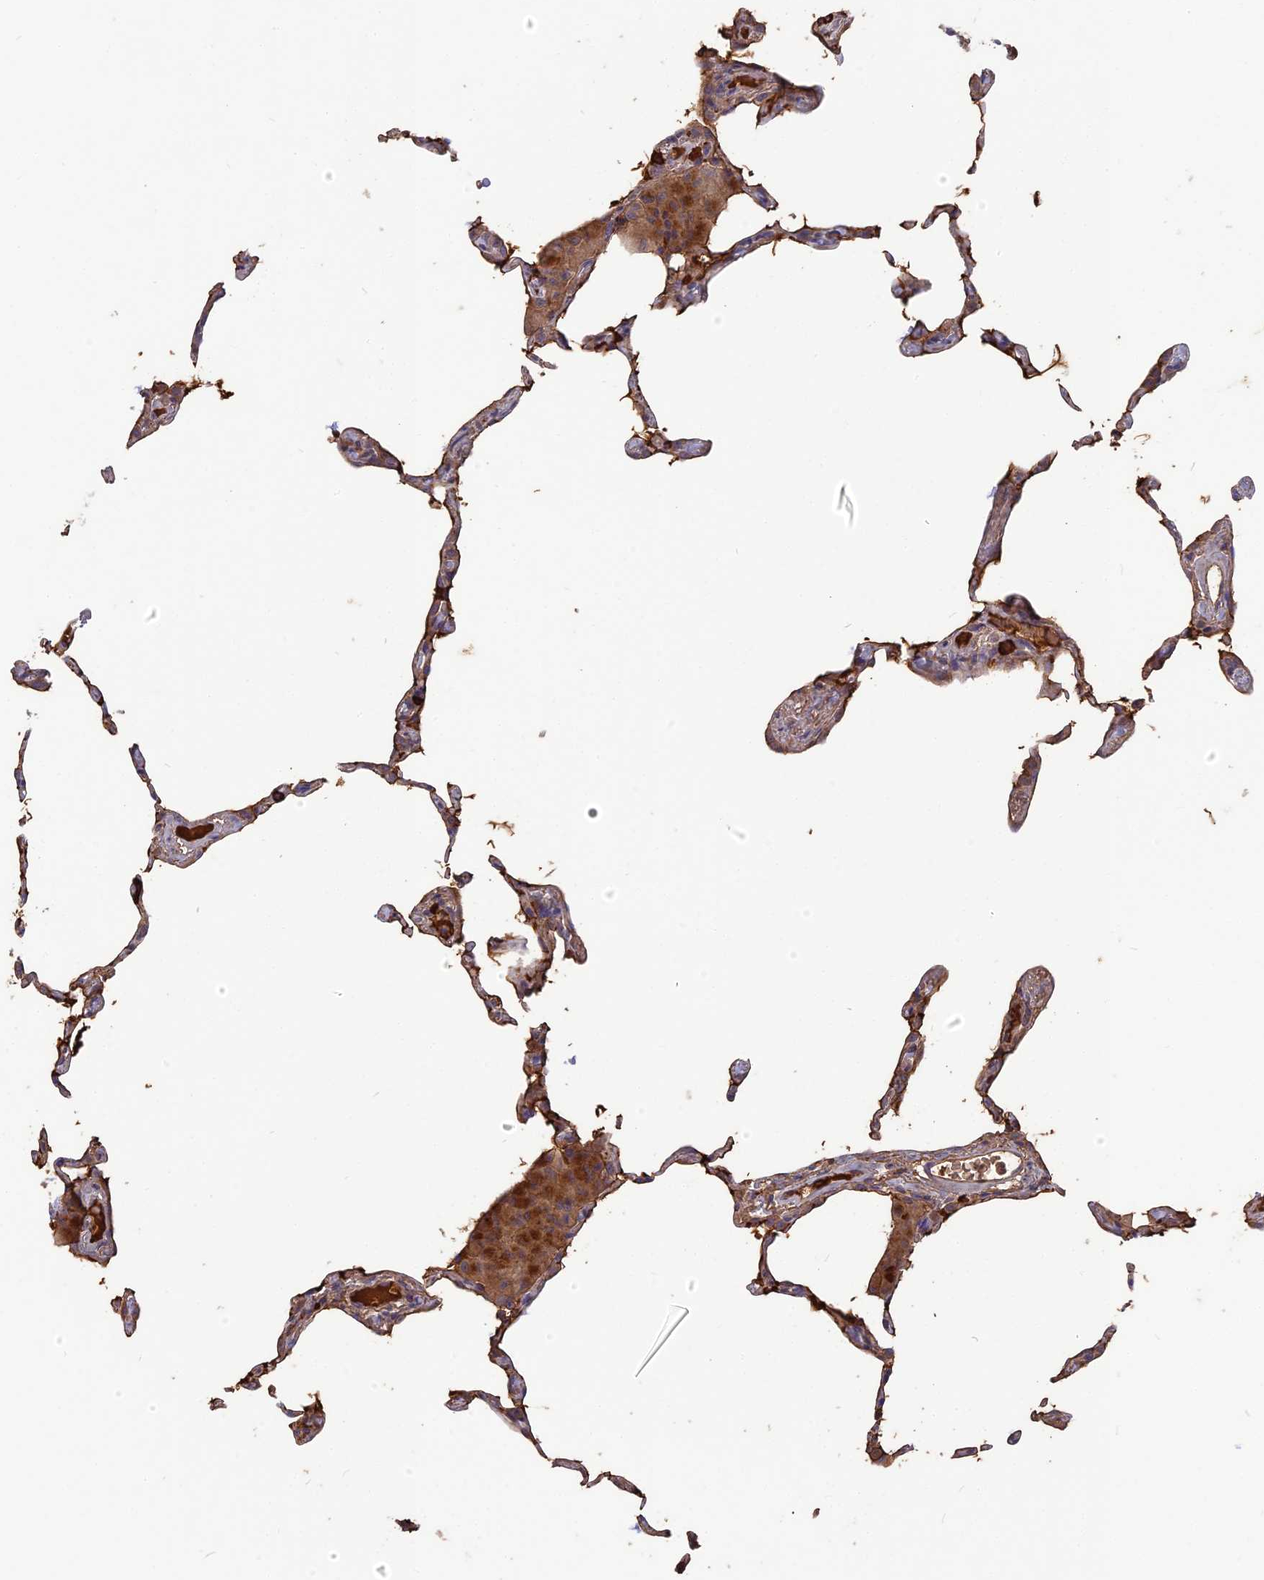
{"staining": {"intensity": "strong", "quantity": "25%-75%", "location": "cytoplasmic/membranous"}, "tissue": "lung", "cell_type": "Alveolar cells", "image_type": "normal", "snomed": [{"axis": "morphology", "description": "Normal tissue, NOS"}, {"axis": "topography", "description": "Lung"}], "caption": "IHC image of benign lung stained for a protein (brown), which displays high levels of strong cytoplasmic/membranous positivity in about 25%-75% of alveolar cells.", "gene": "ERMAP", "patient": {"sex": "female", "age": 57}}